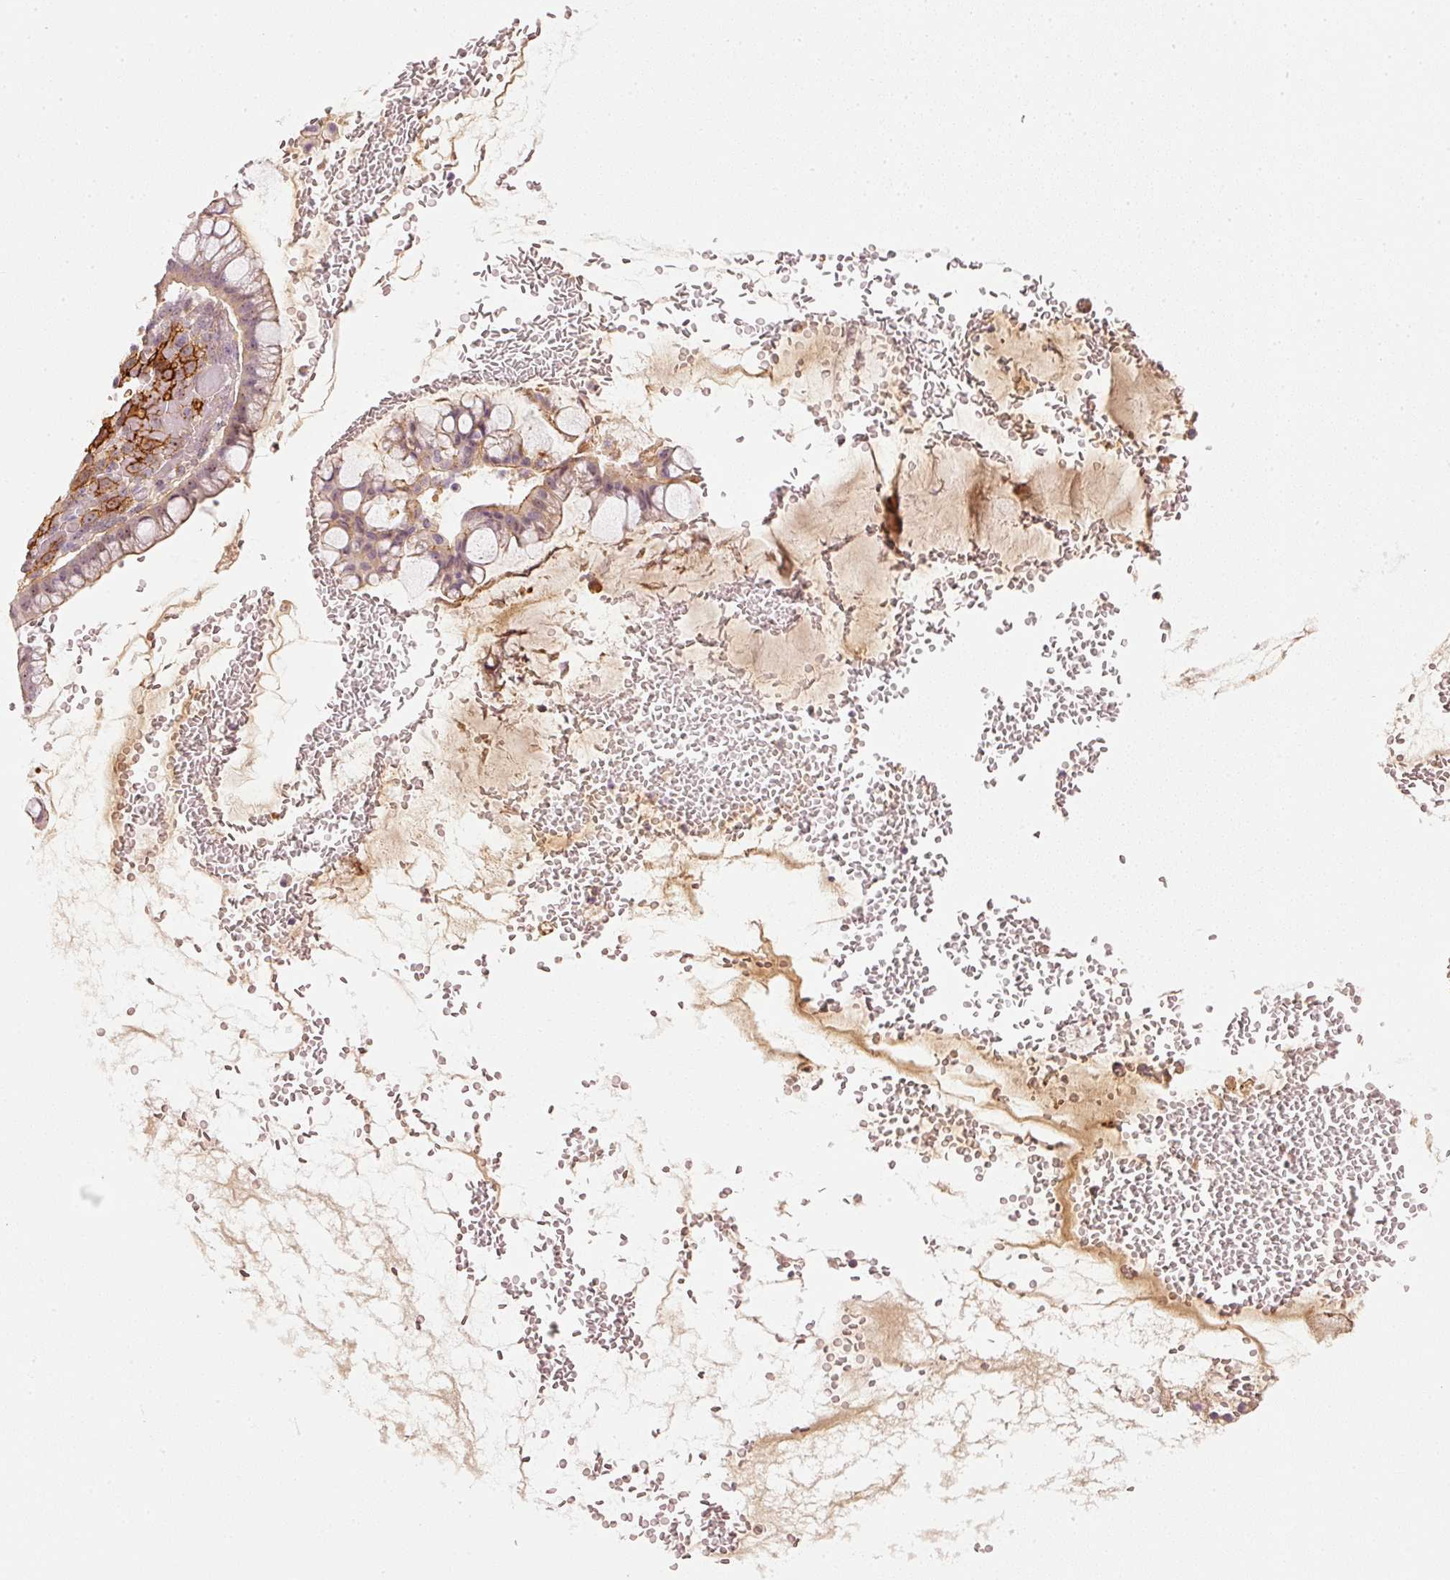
{"staining": {"intensity": "weak", "quantity": ">75%", "location": "cytoplasmic/membranous,nuclear"}, "tissue": "ovarian cancer", "cell_type": "Tumor cells", "image_type": "cancer", "snomed": [{"axis": "morphology", "description": "Cystadenocarcinoma, mucinous, NOS"}, {"axis": "topography", "description": "Ovary"}], "caption": "The immunohistochemical stain highlights weak cytoplasmic/membranous and nuclear expression in tumor cells of ovarian cancer tissue.", "gene": "VCAM1", "patient": {"sex": "female", "age": 73}}